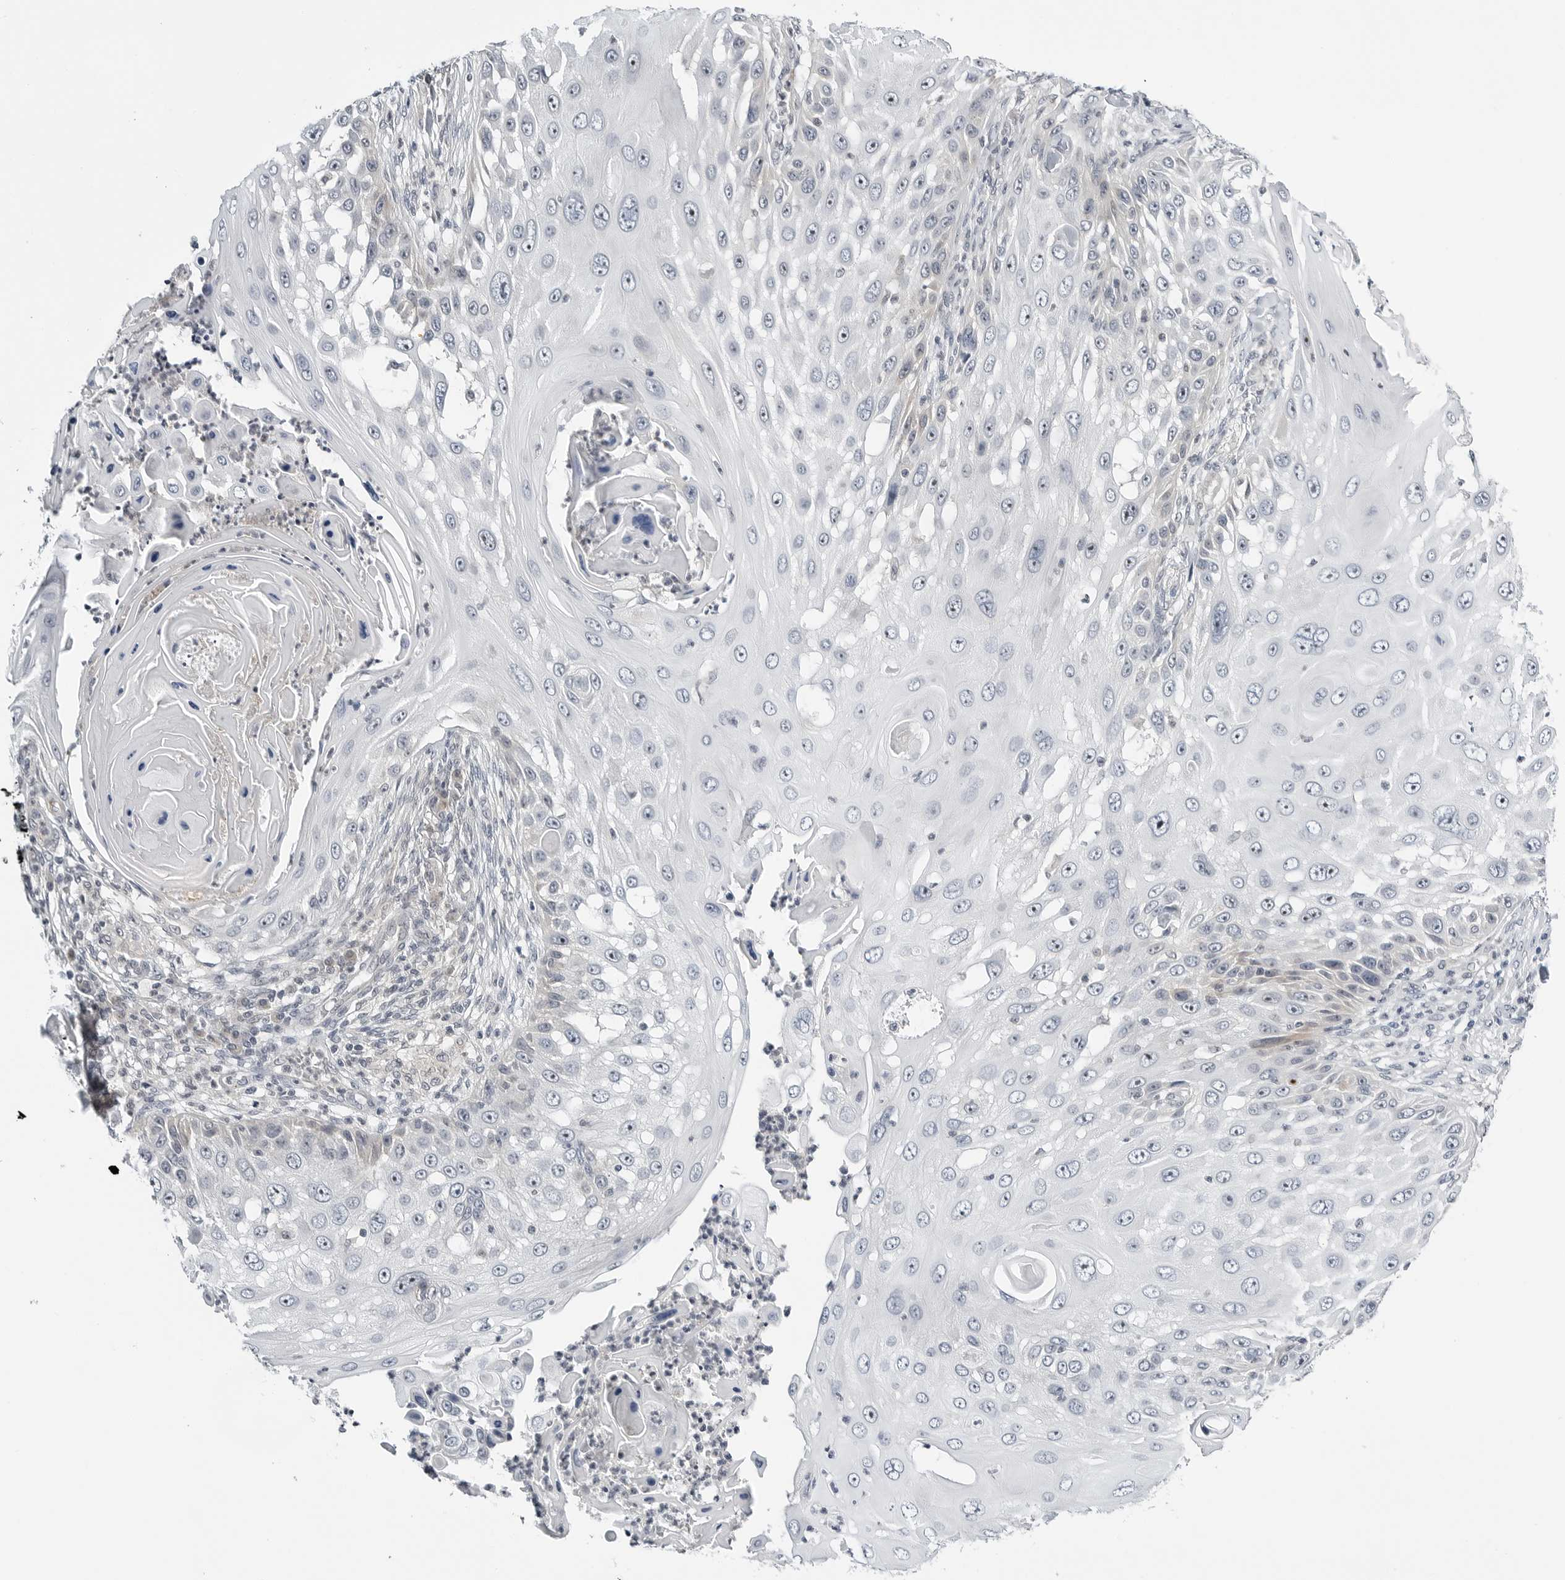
{"staining": {"intensity": "negative", "quantity": "none", "location": "none"}, "tissue": "skin cancer", "cell_type": "Tumor cells", "image_type": "cancer", "snomed": [{"axis": "morphology", "description": "Squamous cell carcinoma, NOS"}, {"axis": "topography", "description": "Skin"}], "caption": "Immunohistochemistry of human skin cancer (squamous cell carcinoma) demonstrates no staining in tumor cells.", "gene": "MAP2K5", "patient": {"sex": "female", "age": 44}}